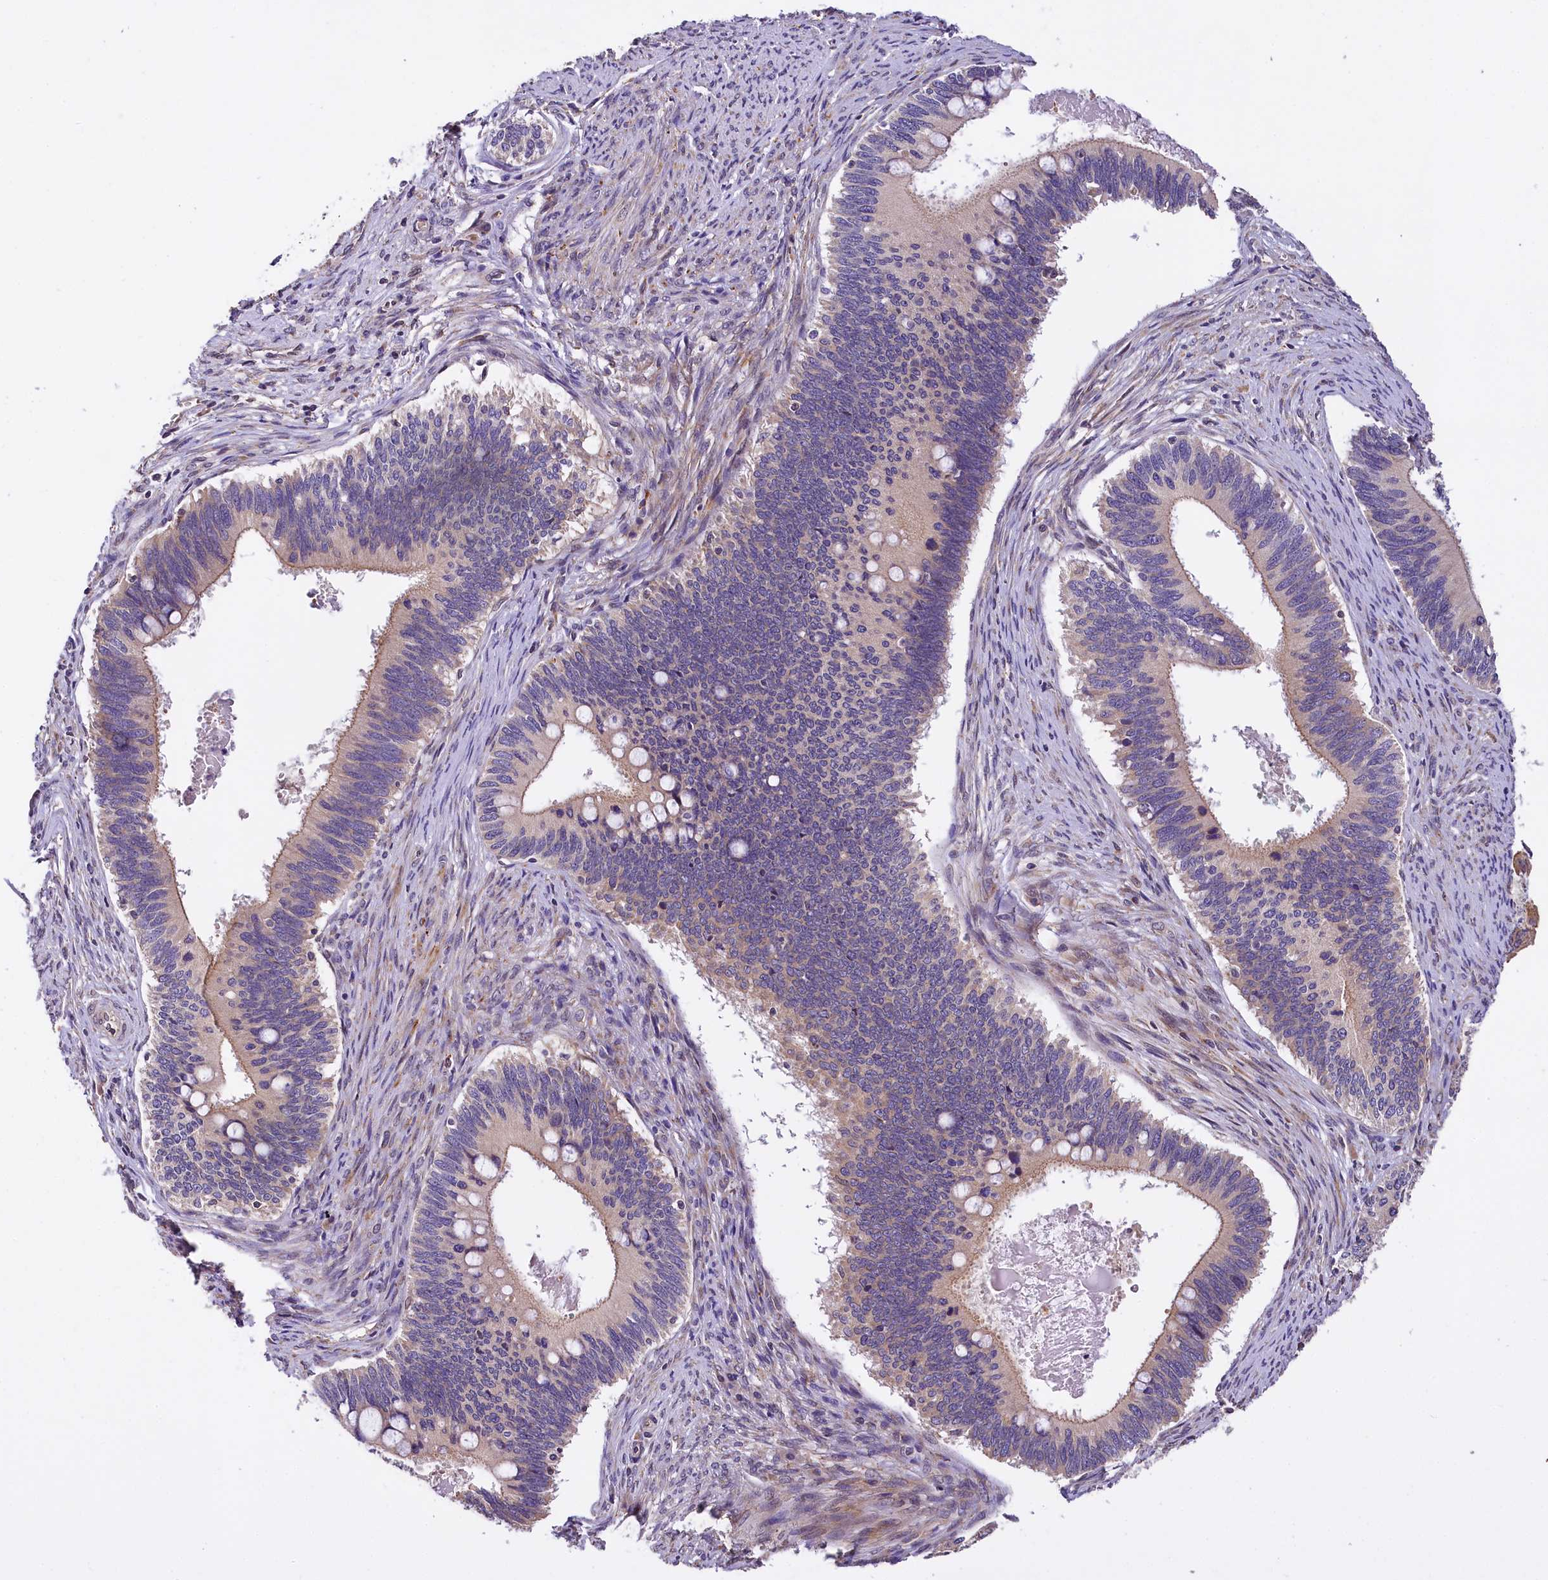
{"staining": {"intensity": "weak", "quantity": "<25%", "location": "cytoplasmic/membranous"}, "tissue": "cervical cancer", "cell_type": "Tumor cells", "image_type": "cancer", "snomed": [{"axis": "morphology", "description": "Adenocarcinoma, NOS"}, {"axis": "topography", "description": "Cervix"}], "caption": "Adenocarcinoma (cervical) was stained to show a protein in brown. There is no significant staining in tumor cells.", "gene": "SUPV3L1", "patient": {"sex": "female", "age": 42}}